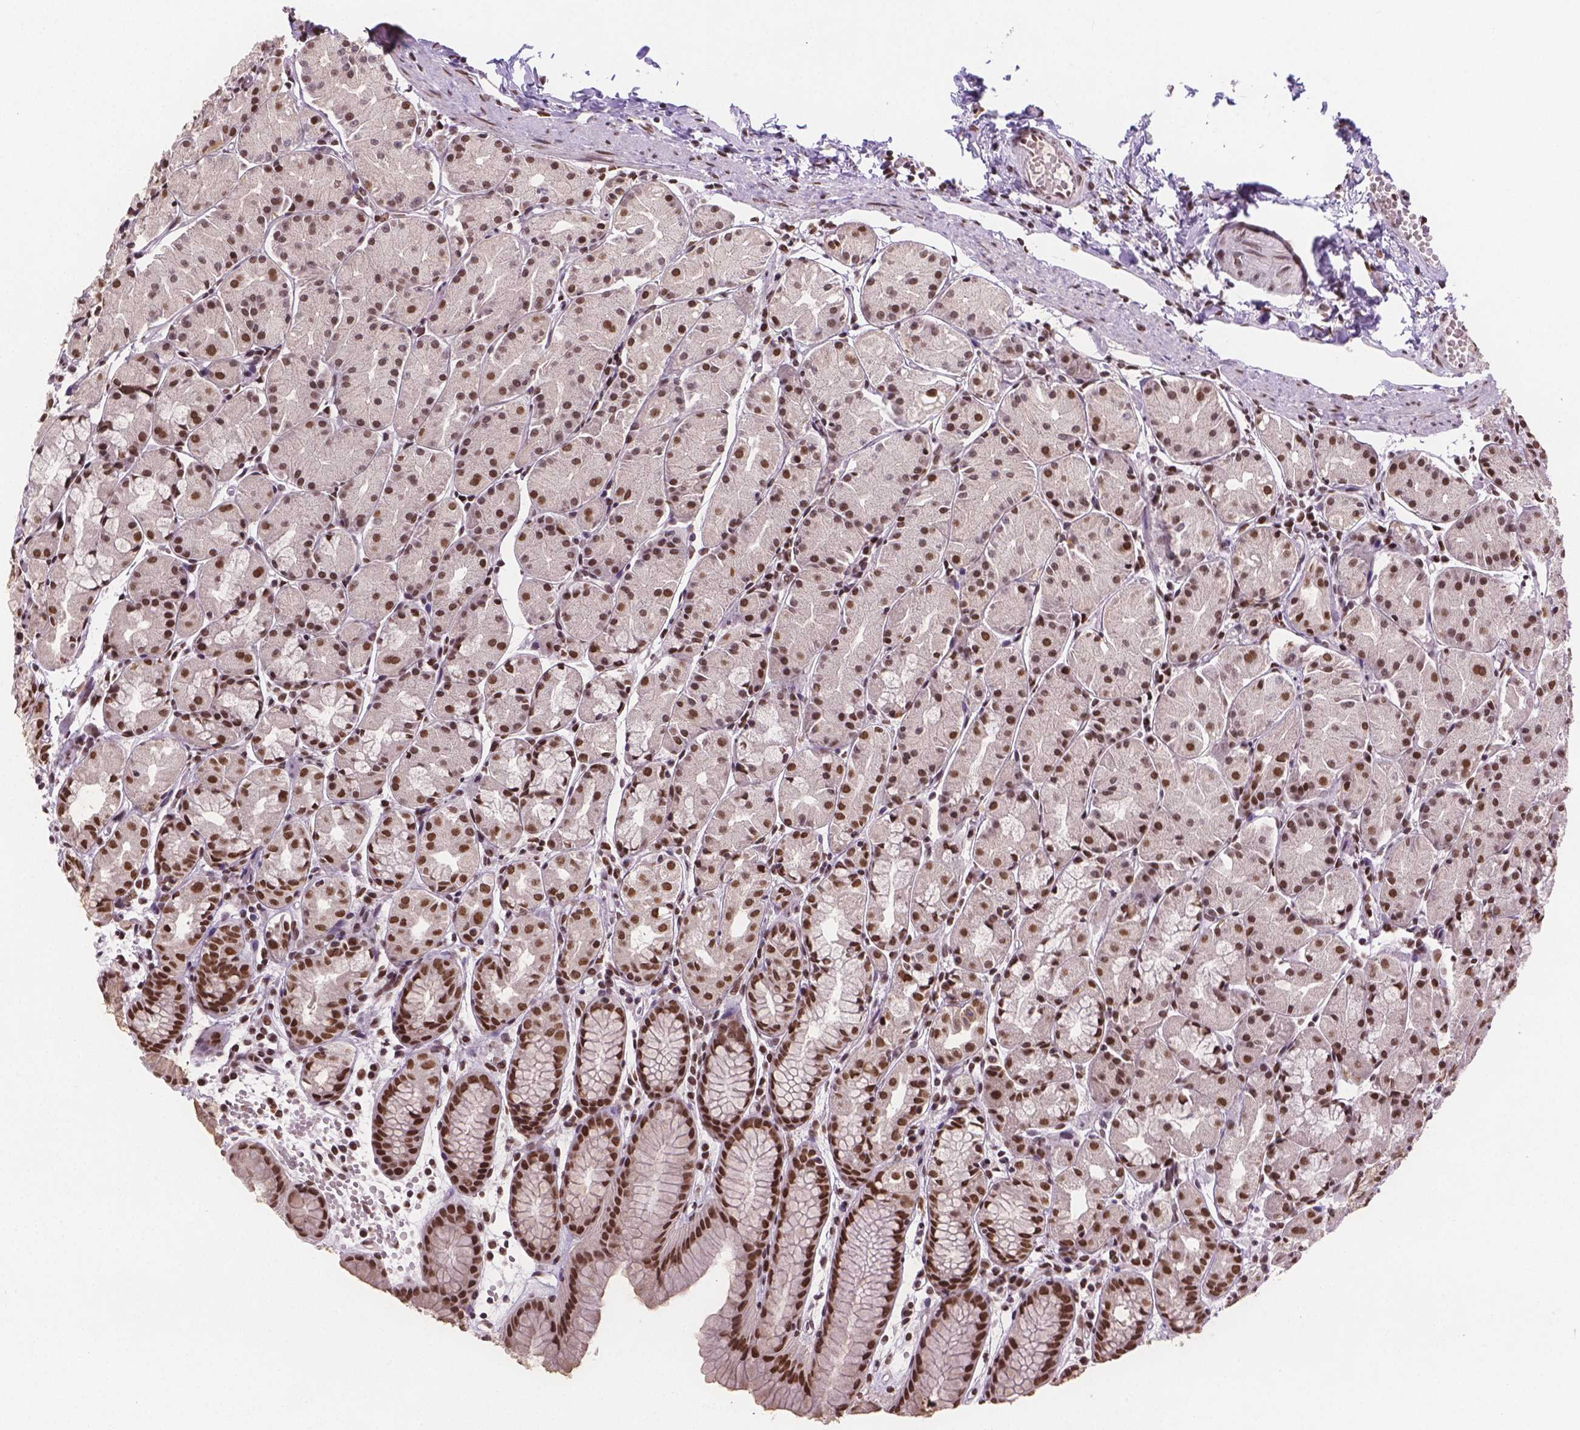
{"staining": {"intensity": "strong", "quantity": ">75%", "location": "nuclear"}, "tissue": "stomach", "cell_type": "Glandular cells", "image_type": "normal", "snomed": [{"axis": "morphology", "description": "Normal tissue, NOS"}, {"axis": "topography", "description": "Stomach, upper"}], "caption": "A high-resolution histopathology image shows IHC staining of benign stomach, which demonstrates strong nuclear expression in approximately >75% of glandular cells. The staining is performed using DAB brown chromogen to label protein expression. The nuclei are counter-stained blue using hematoxylin.", "gene": "FANCE", "patient": {"sex": "male", "age": 47}}